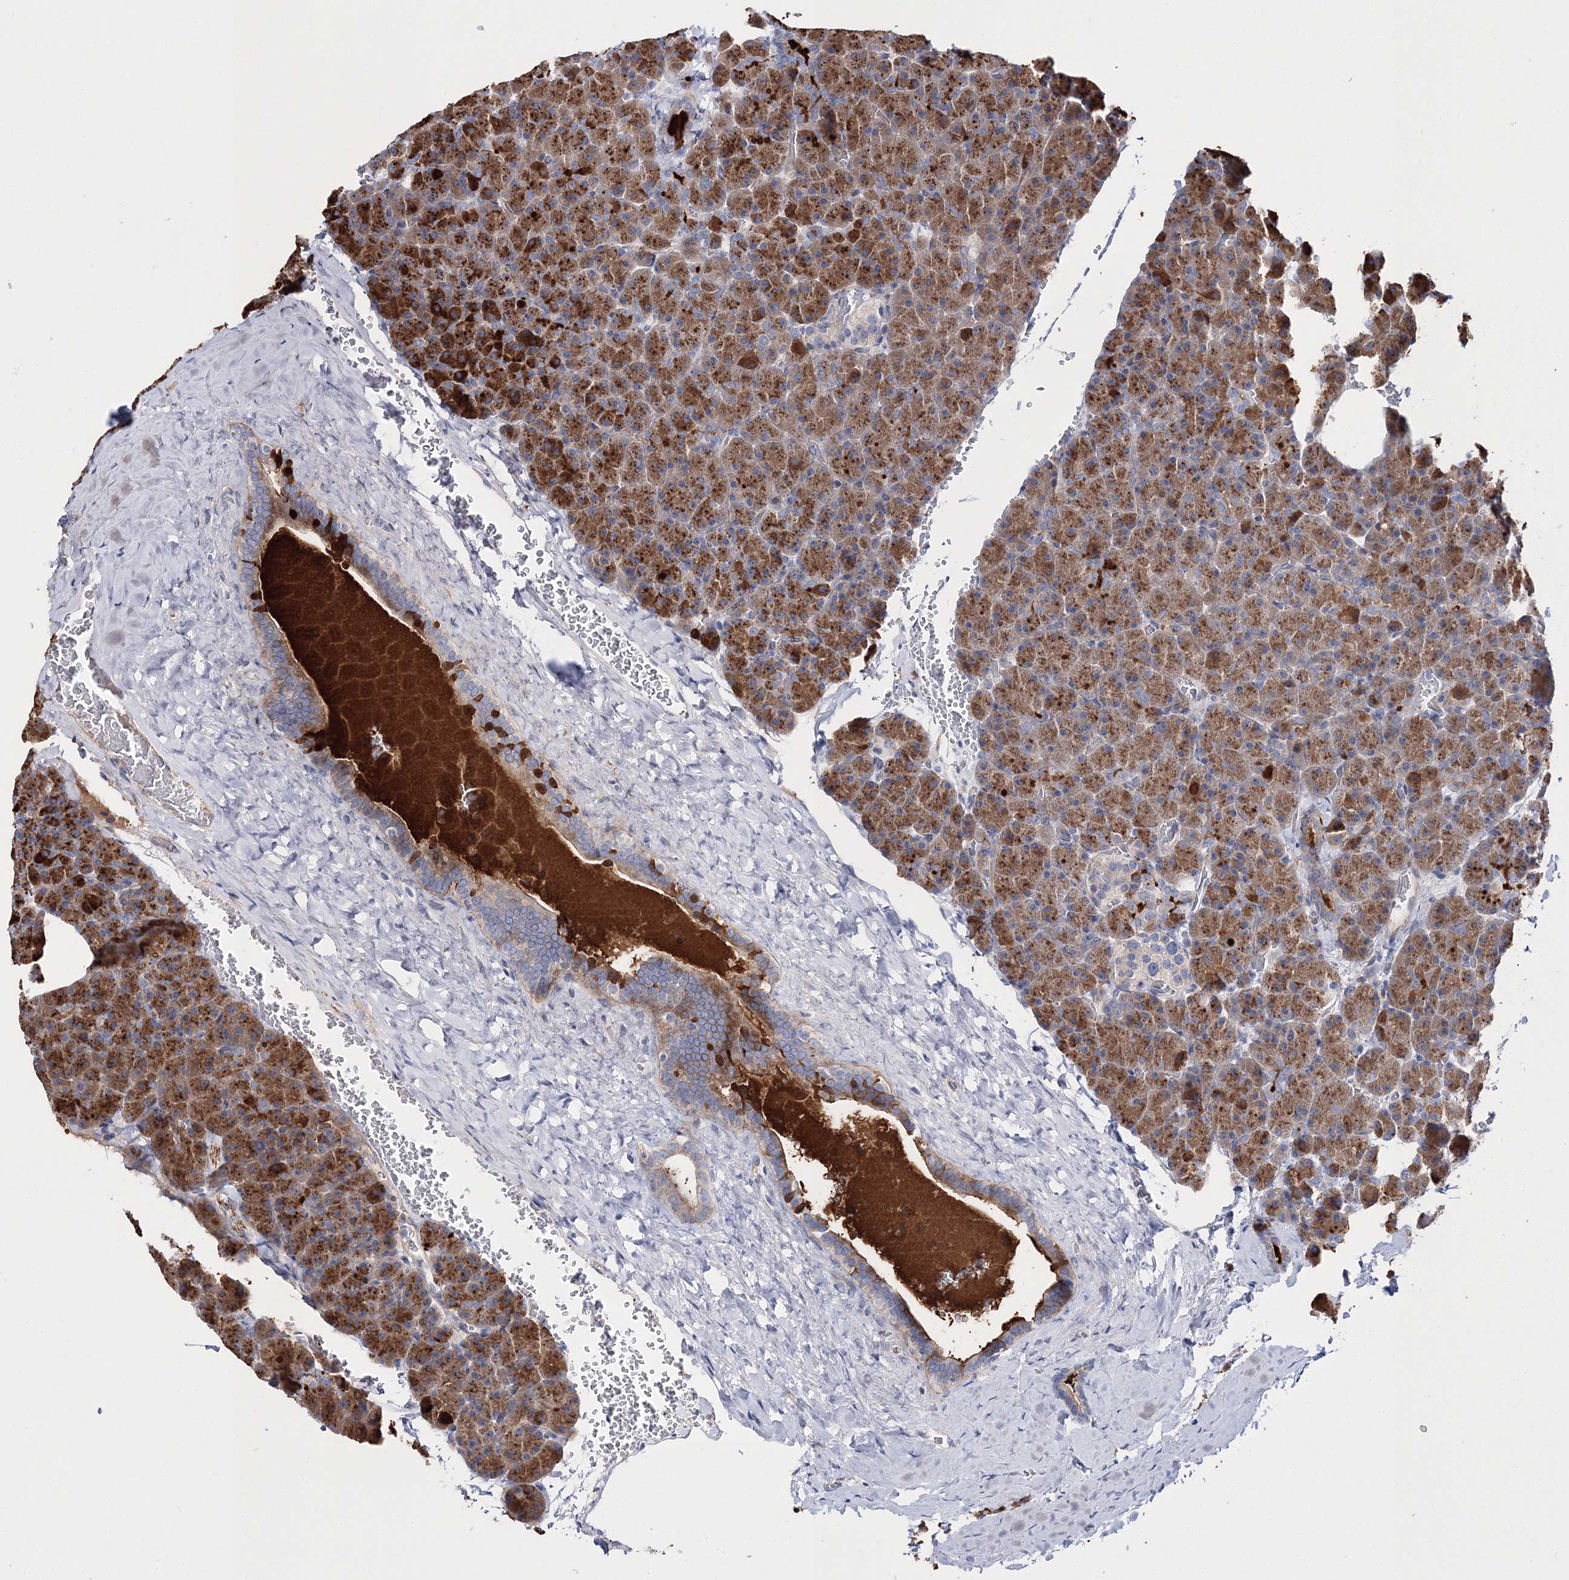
{"staining": {"intensity": "strong", "quantity": ">75%", "location": "cytoplasmic/membranous"}, "tissue": "pancreas", "cell_type": "Exocrine glandular cells", "image_type": "normal", "snomed": [{"axis": "morphology", "description": "Normal tissue, NOS"}, {"axis": "topography", "description": "Pancreas"}], "caption": "The immunohistochemical stain shows strong cytoplasmic/membranous expression in exocrine glandular cells of benign pancreas. Using DAB (brown) and hematoxylin (blue) stains, captured at high magnification using brightfield microscopy.", "gene": "ARHGAP32", "patient": {"sex": "female", "age": 35}}